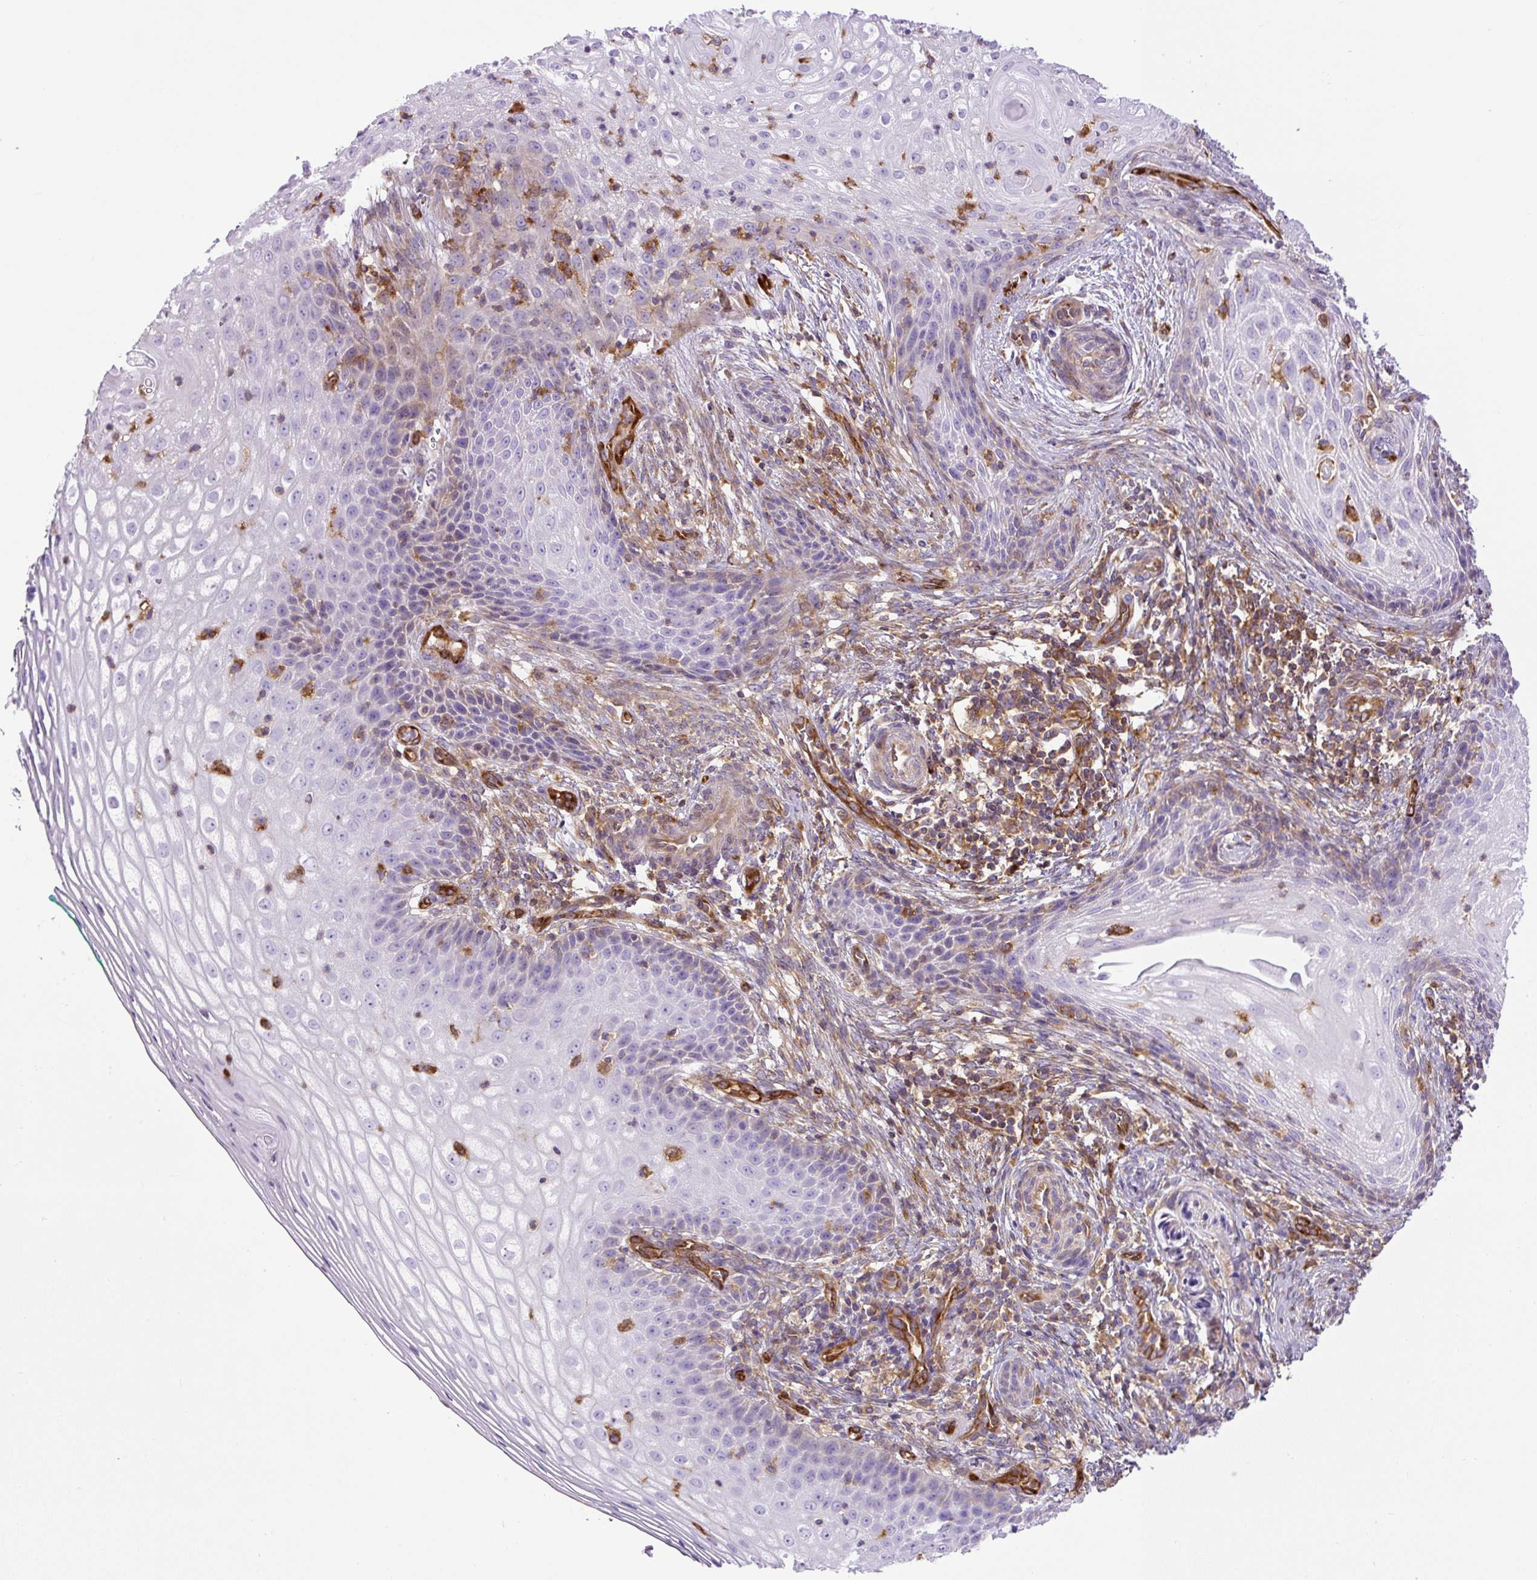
{"staining": {"intensity": "moderate", "quantity": "<25%", "location": "cytoplasmic/membranous"}, "tissue": "cervical cancer", "cell_type": "Tumor cells", "image_type": "cancer", "snomed": [{"axis": "morphology", "description": "Squamous cell carcinoma, NOS"}, {"axis": "topography", "description": "Cervix"}], "caption": "Protein expression analysis of squamous cell carcinoma (cervical) demonstrates moderate cytoplasmic/membranous positivity in approximately <25% of tumor cells. (Stains: DAB in brown, nuclei in blue, Microscopy: brightfield microscopy at high magnification).", "gene": "MAP1S", "patient": {"sex": "female", "age": 30}}